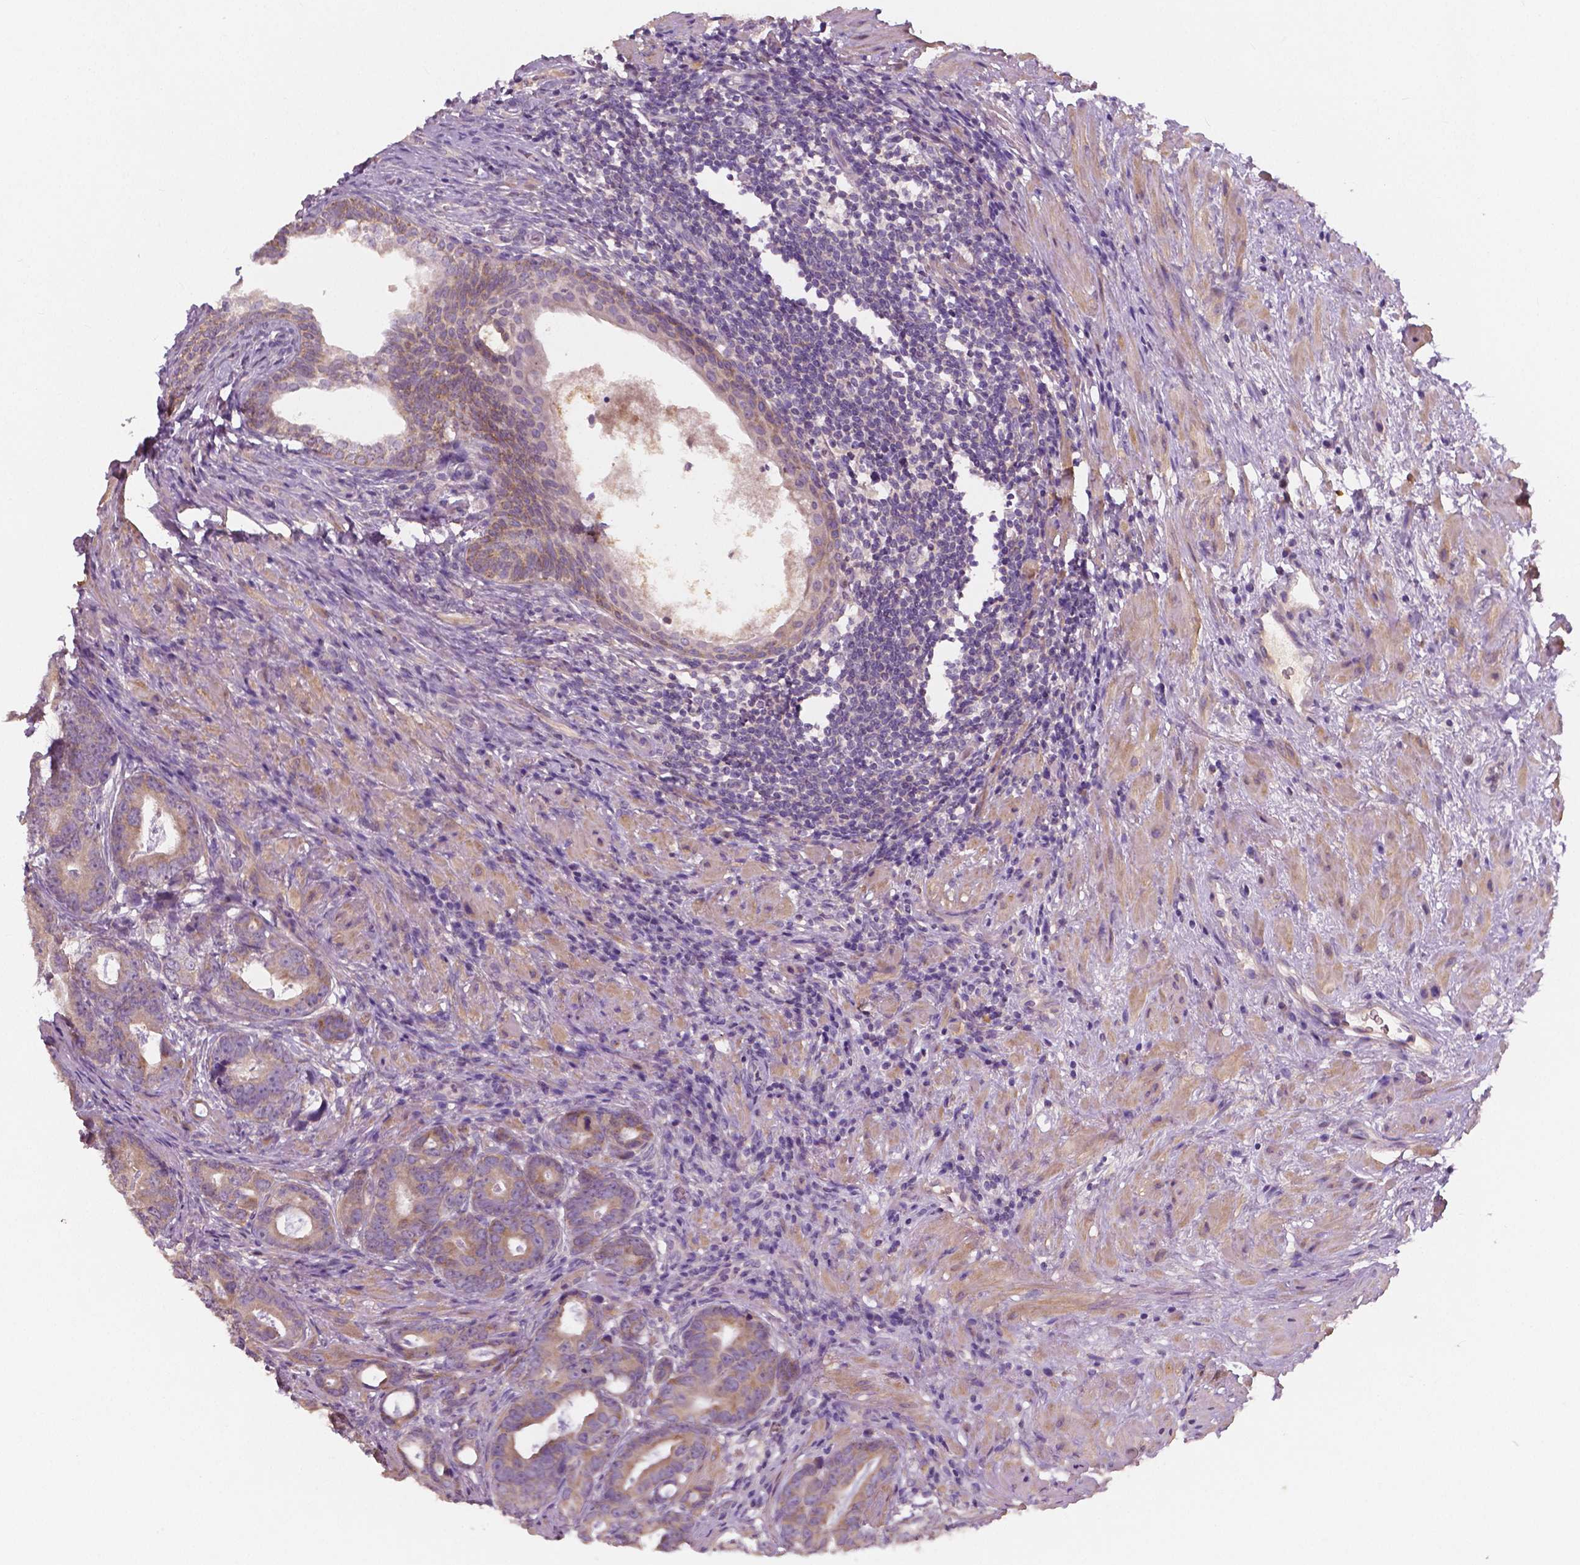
{"staining": {"intensity": "weak", "quantity": "25%-75%", "location": "cytoplasmic/membranous"}, "tissue": "prostate cancer", "cell_type": "Tumor cells", "image_type": "cancer", "snomed": [{"axis": "morphology", "description": "Adenocarcinoma, Low grade"}, {"axis": "topography", "description": "Prostate and seminal vesicle, NOS"}], "caption": "Weak cytoplasmic/membranous staining for a protein is appreciated in approximately 25%-75% of tumor cells of low-grade adenocarcinoma (prostate) using immunohistochemistry (IHC).", "gene": "LSM14B", "patient": {"sex": "male", "age": 71}}